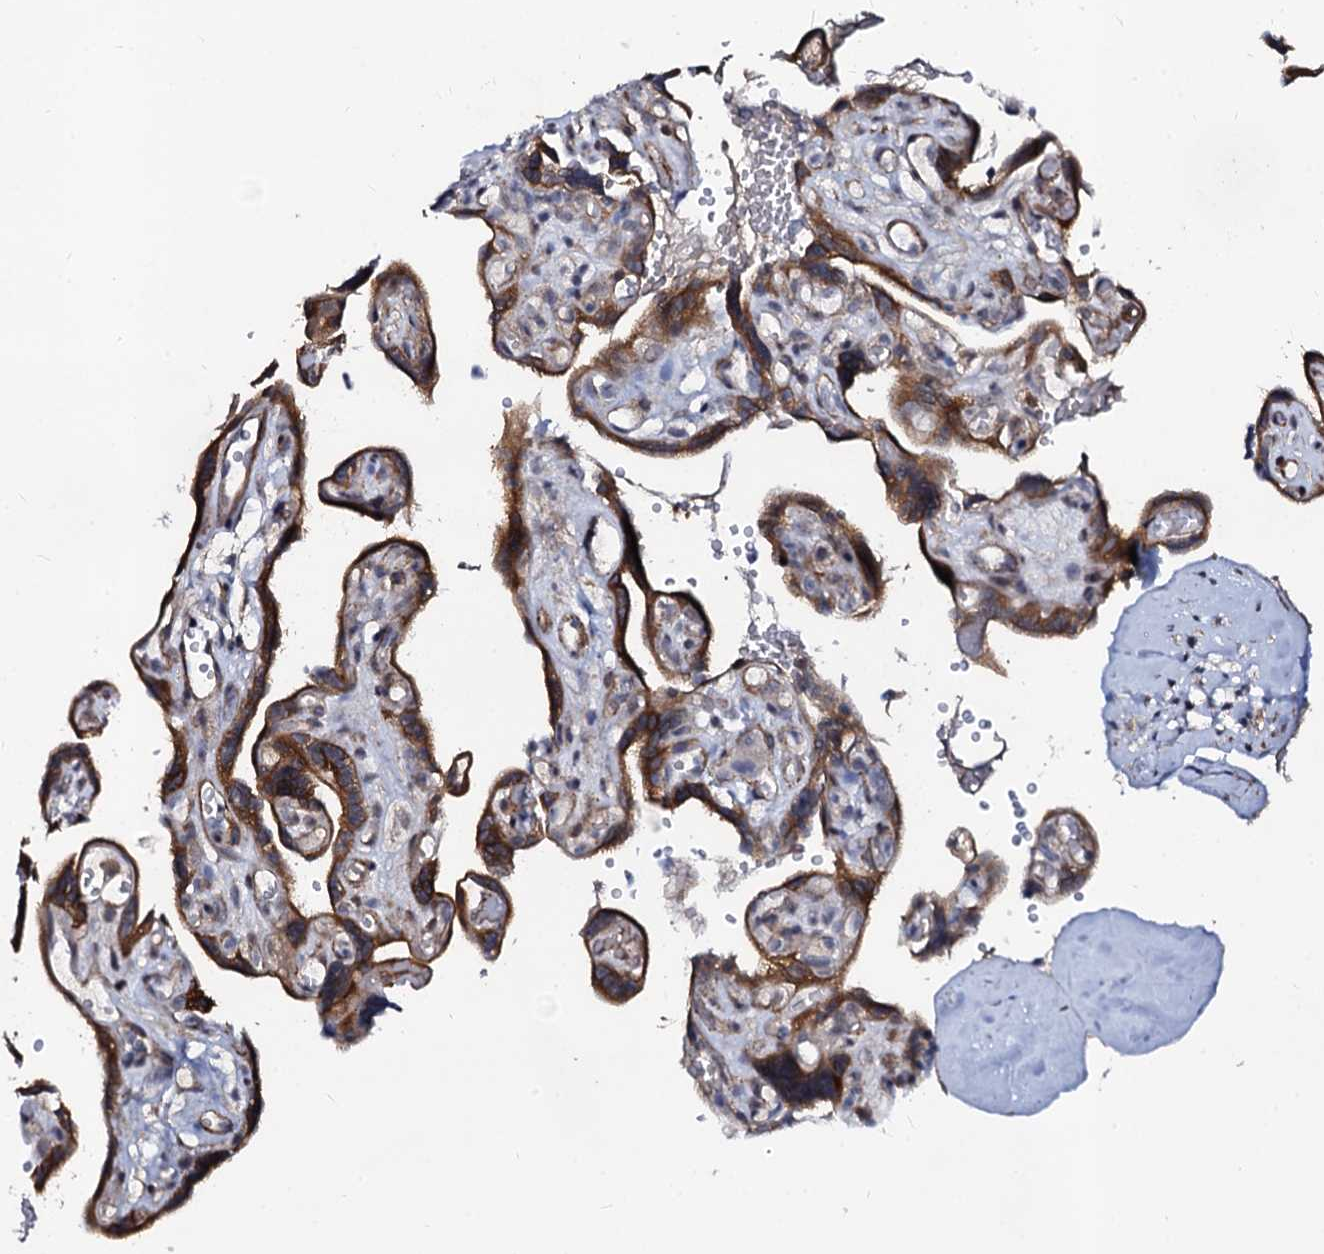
{"staining": {"intensity": "moderate", "quantity": ">75%", "location": "cytoplasmic/membranous"}, "tissue": "placenta", "cell_type": "Decidual cells", "image_type": "normal", "snomed": [{"axis": "morphology", "description": "Normal tissue, NOS"}, {"axis": "topography", "description": "Placenta"}], "caption": "IHC micrograph of normal placenta: placenta stained using IHC displays medium levels of moderate protein expression localized specifically in the cytoplasmic/membranous of decidual cells, appearing as a cytoplasmic/membranous brown color.", "gene": "GPR176", "patient": {"sex": "female", "age": 30}}